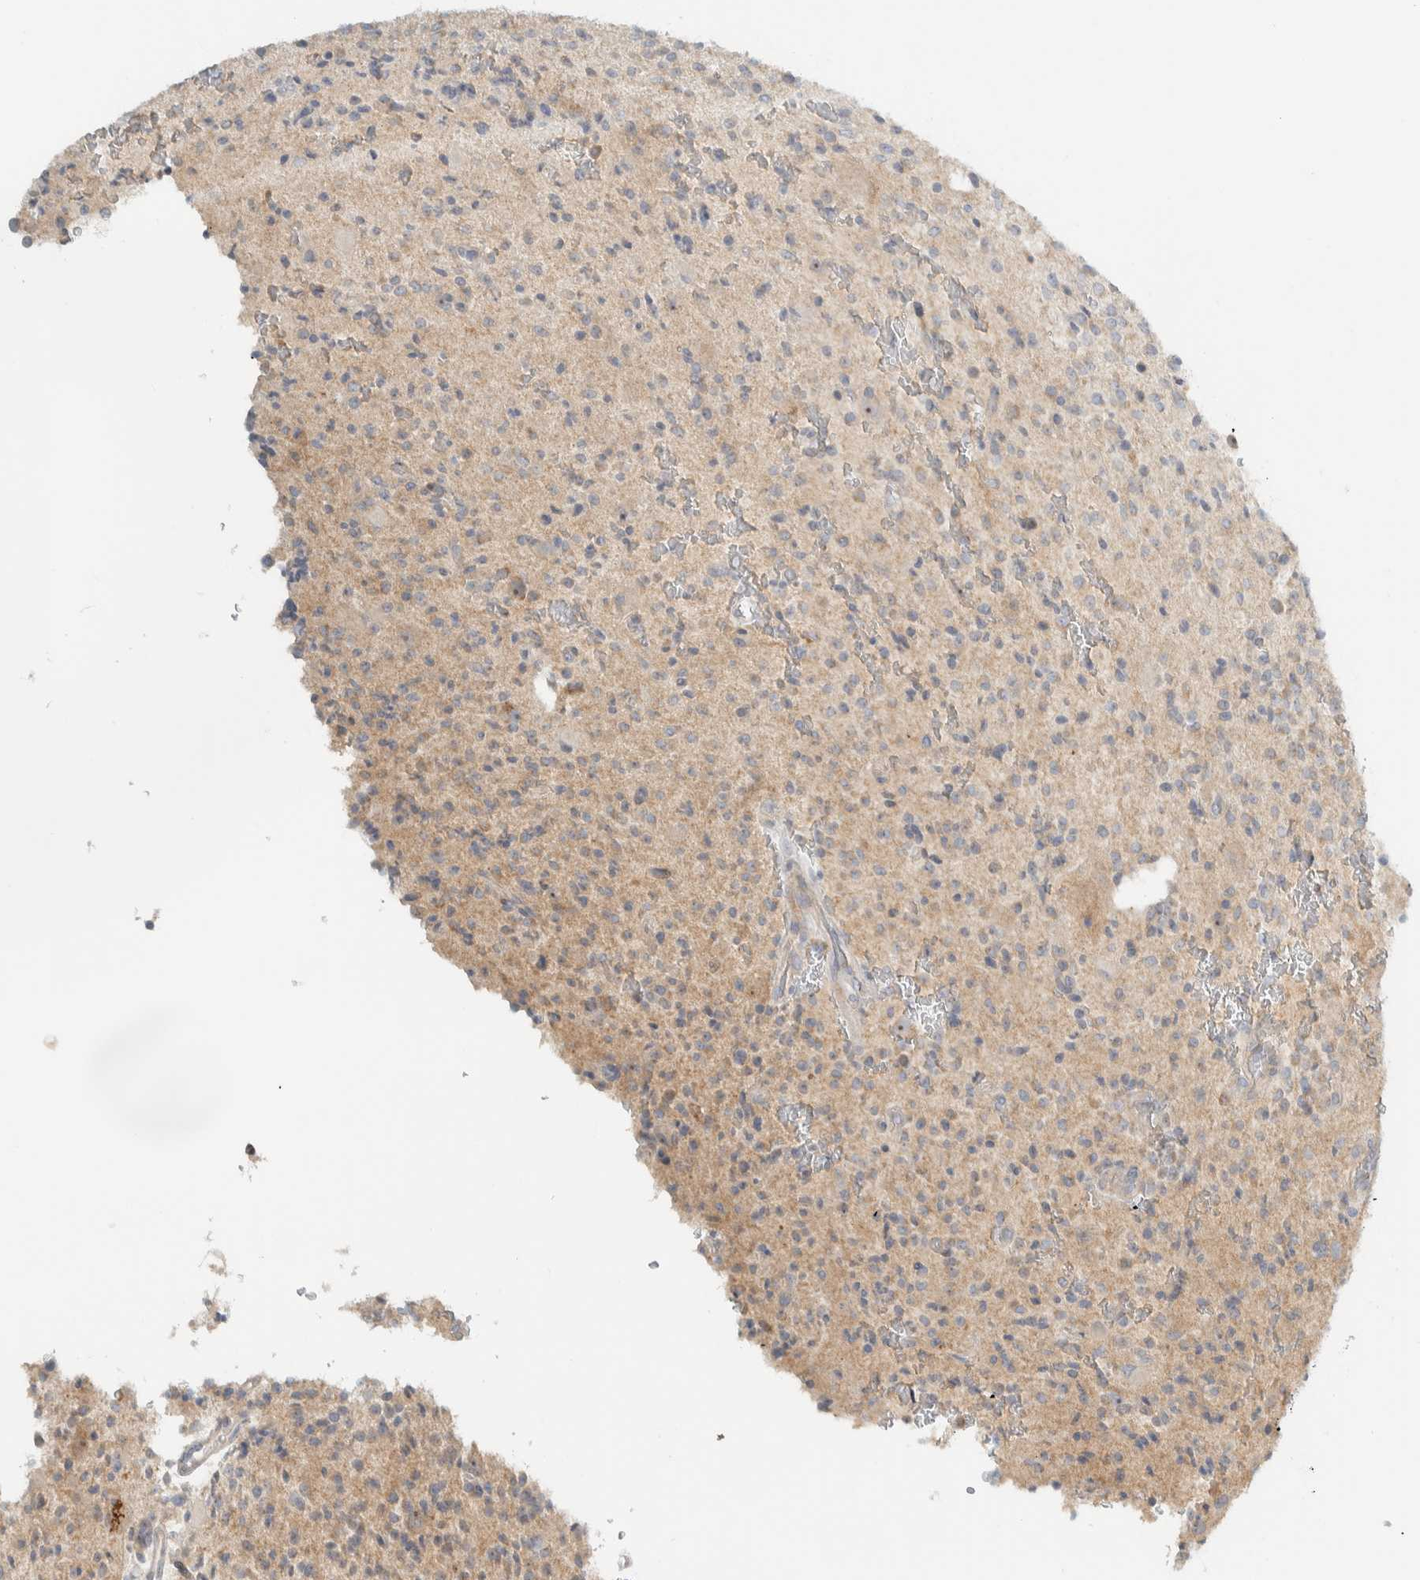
{"staining": {"intensity": "weak", "quantity": ">75%", "location": "cytoplasmic/membranous"}, "tissue": "glioma", "cell_type": "Tumor cells", "image_type": "cancer", "snomed": [{"axis": "morphology", "description": "Glioma, malignant, High grade"}, {"axis": "topography", "description": "Brain"}], "caption": "DAB immunohistochemical staining of malignant glioma (high-grade) exhibits weak cytoplasmic/membranous protein positivity in approximately >75% of tumor cells.", "gene": "HGS", "patient": {"sex": "male", "age": 34}}